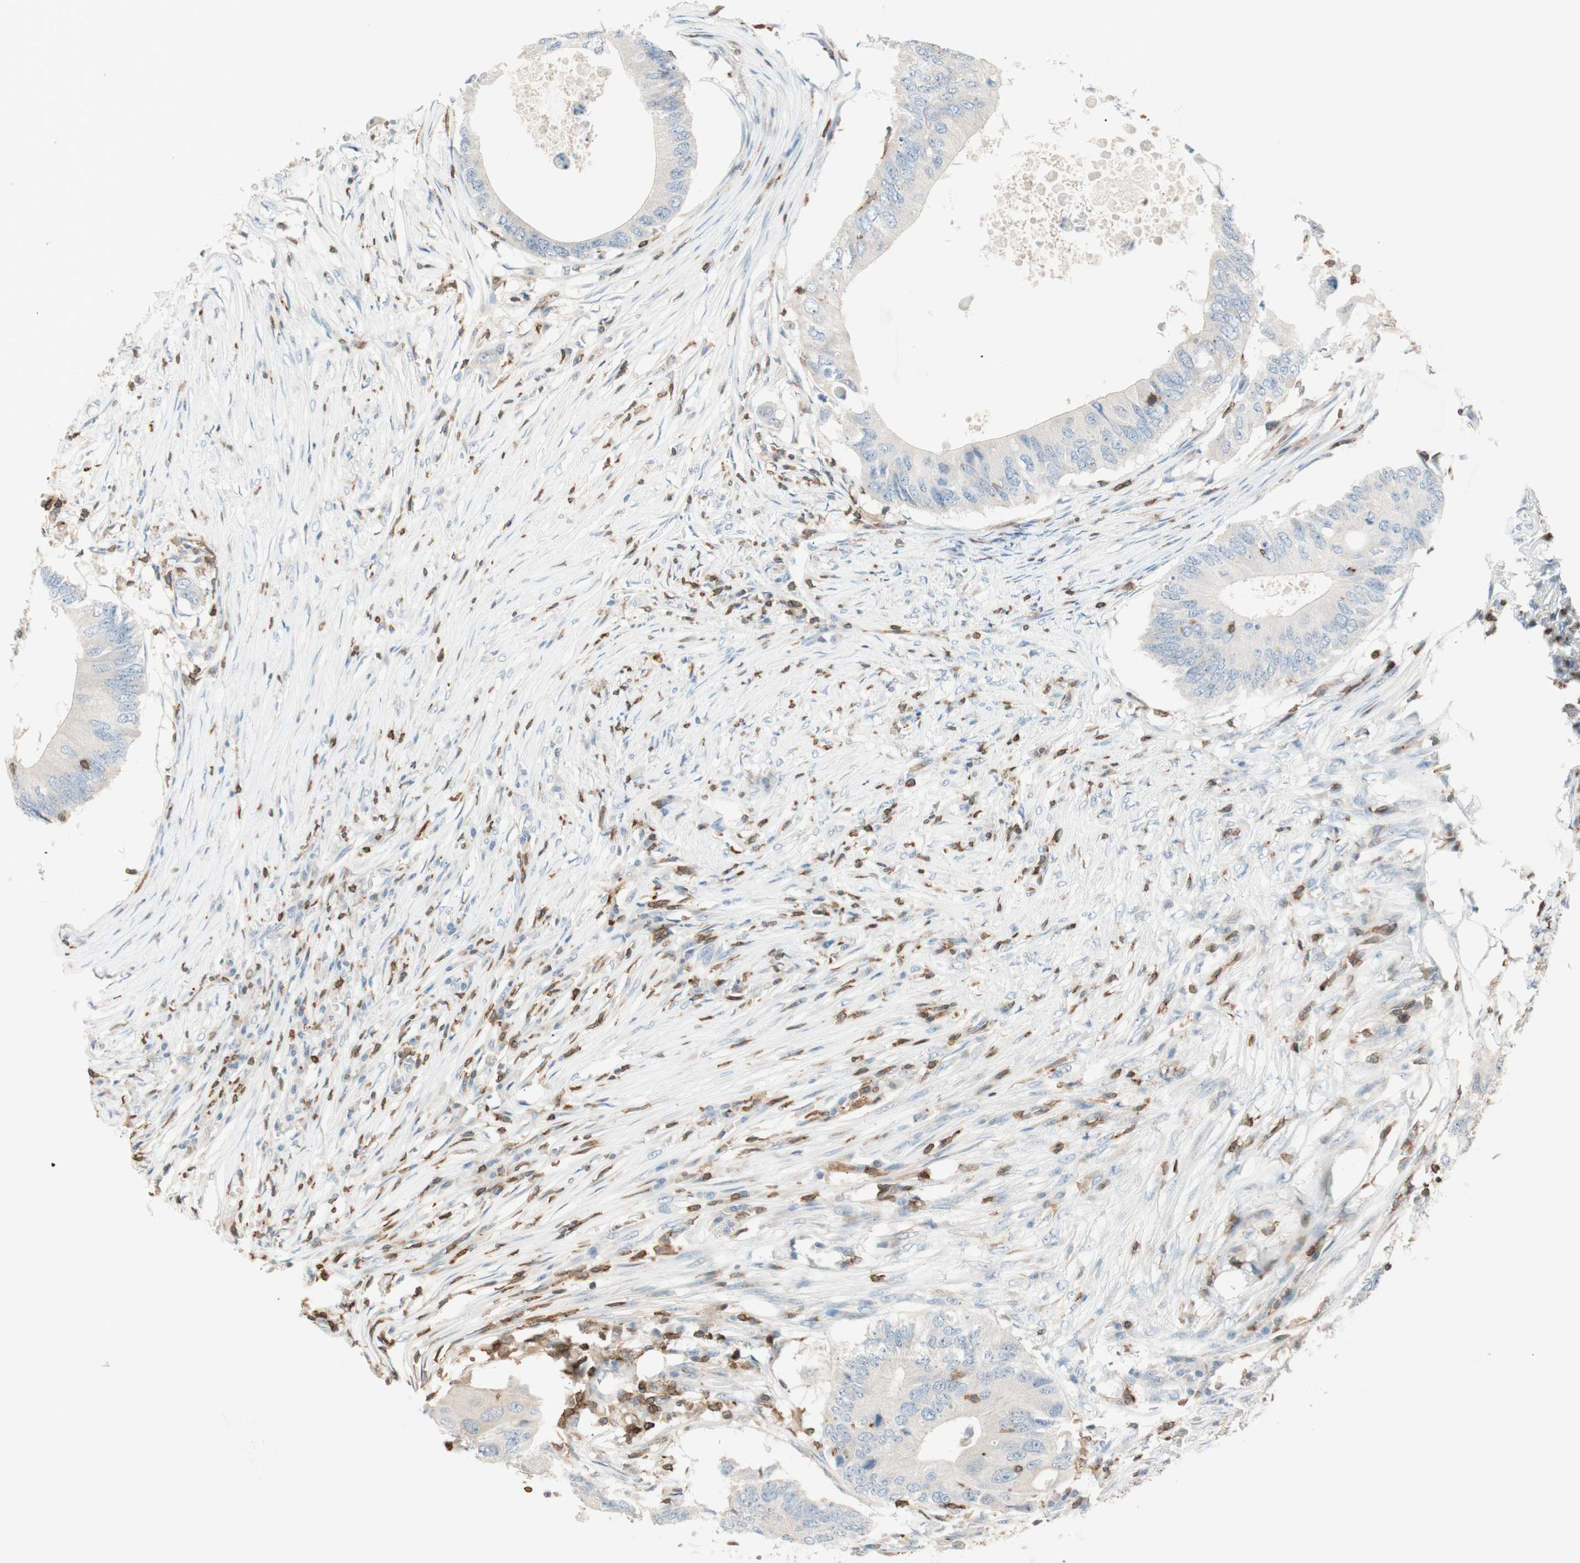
{"staining": {"intensity": "weak", "quantity": "25%-75%", "location": "cytoplasmic/membranous"}, "tissue": "colorectal cancer", "cell_type": "Tumor cells", "image_type": "cancer", "snomed": [{"axis": "morphology", "description": "Adenocarcinoma, NOS"}, {"axis": "topography", "description": "Colon"}], "caption": "A brown stain labels weak cytoplasmic/membranous staining of a protein in colorectal adenocarcinoma tumor cells.", "gene": "HPGD", "patient": {"sex": "male", "age": 71}}